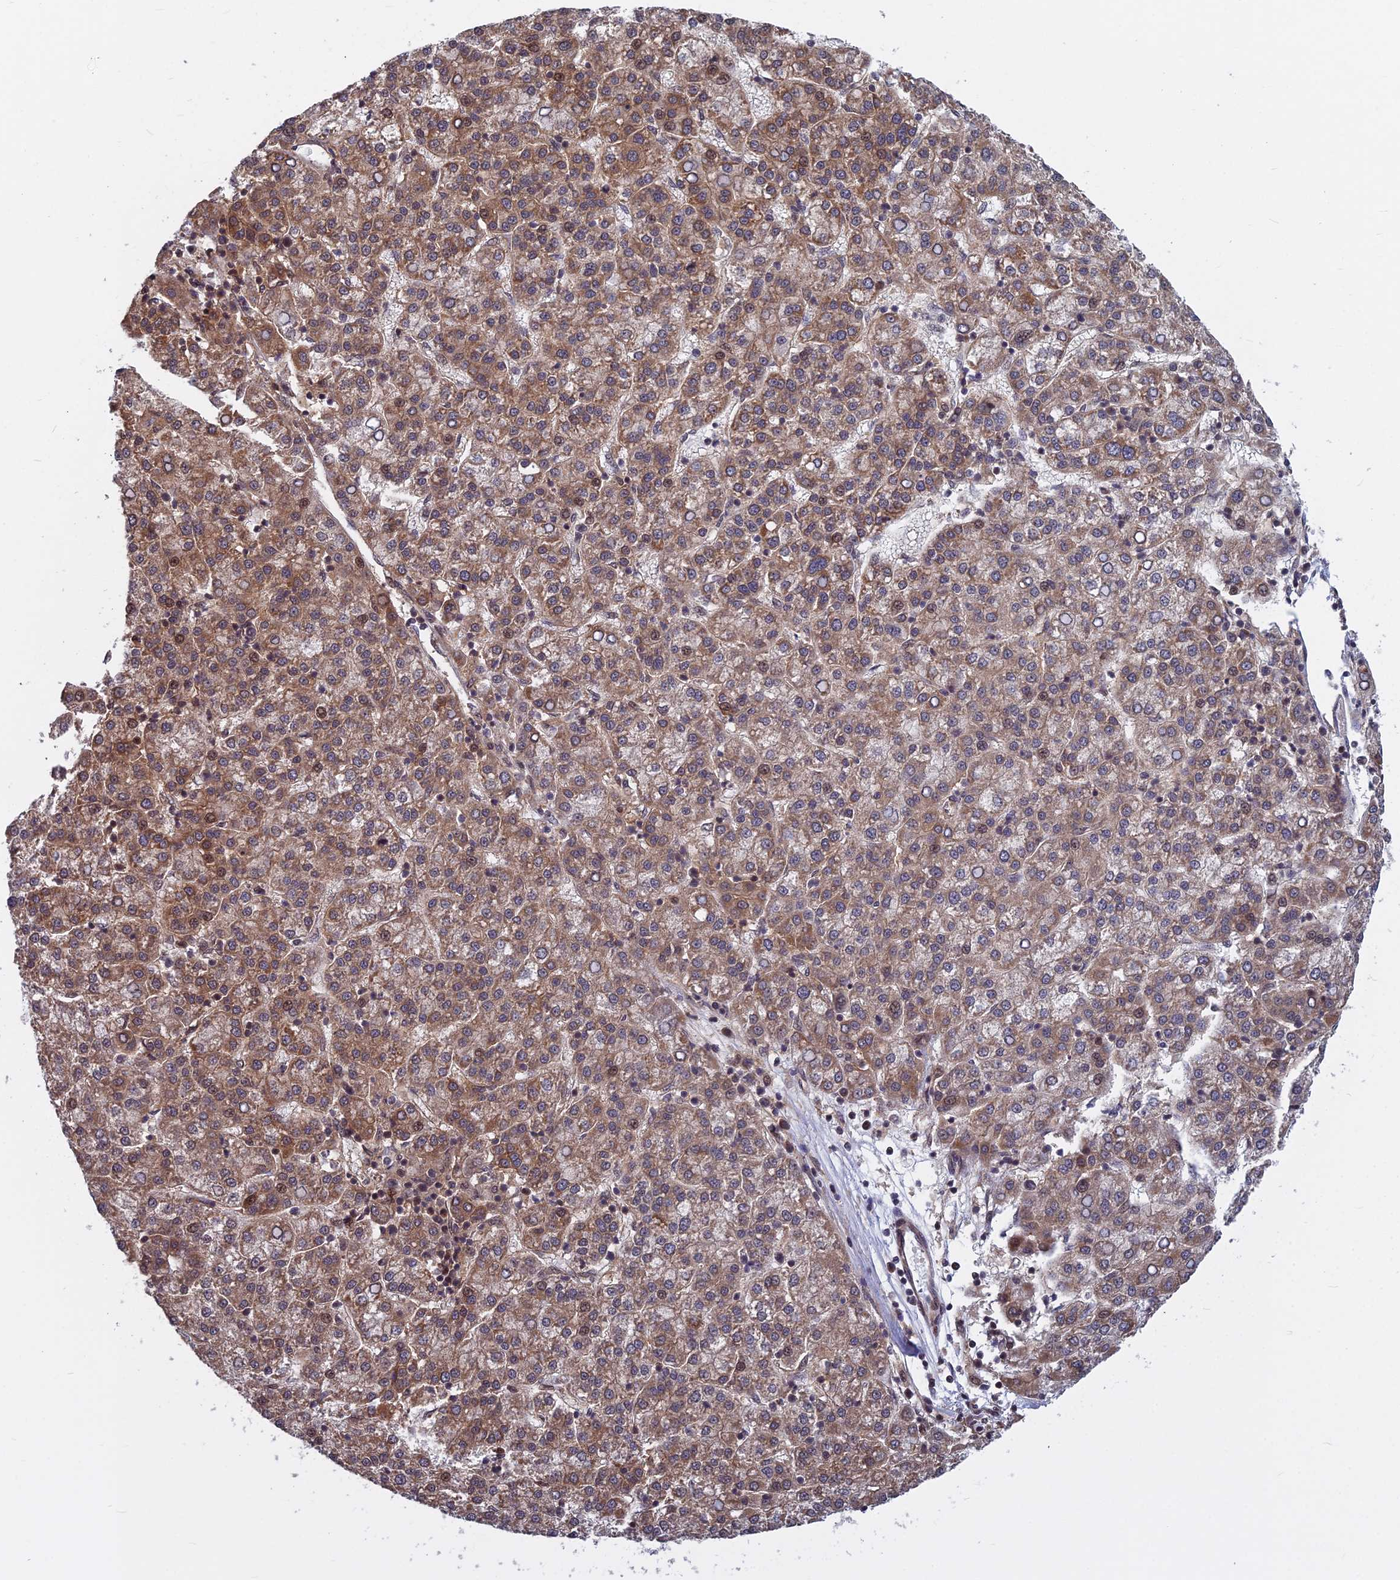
{"staining": {"intensity": "moderate", "quantity": ">75%", "location": "cytoplasmic/membranous,nuclear"}, "tissue": "liver cancer", "cell_type": "Tumor cells", "image_type": "cancer", "snomed": [{"axis": "morphology", "description": "Carcinoma, Hepatocellular, NOS"}, {"axis": "topography", "description": "Liver"}], "caption": "An image of human hepatocellular carcinoma (liver) stained for a protein demonstrates moderate cytoplasmic/membranous and nuclear brown staining in tumor cells. (DAB IHC, brown staining for protein, blue staining for nuclei).", "gene": "COMMD2", "patient": {"sex": "female", "age": 58}}